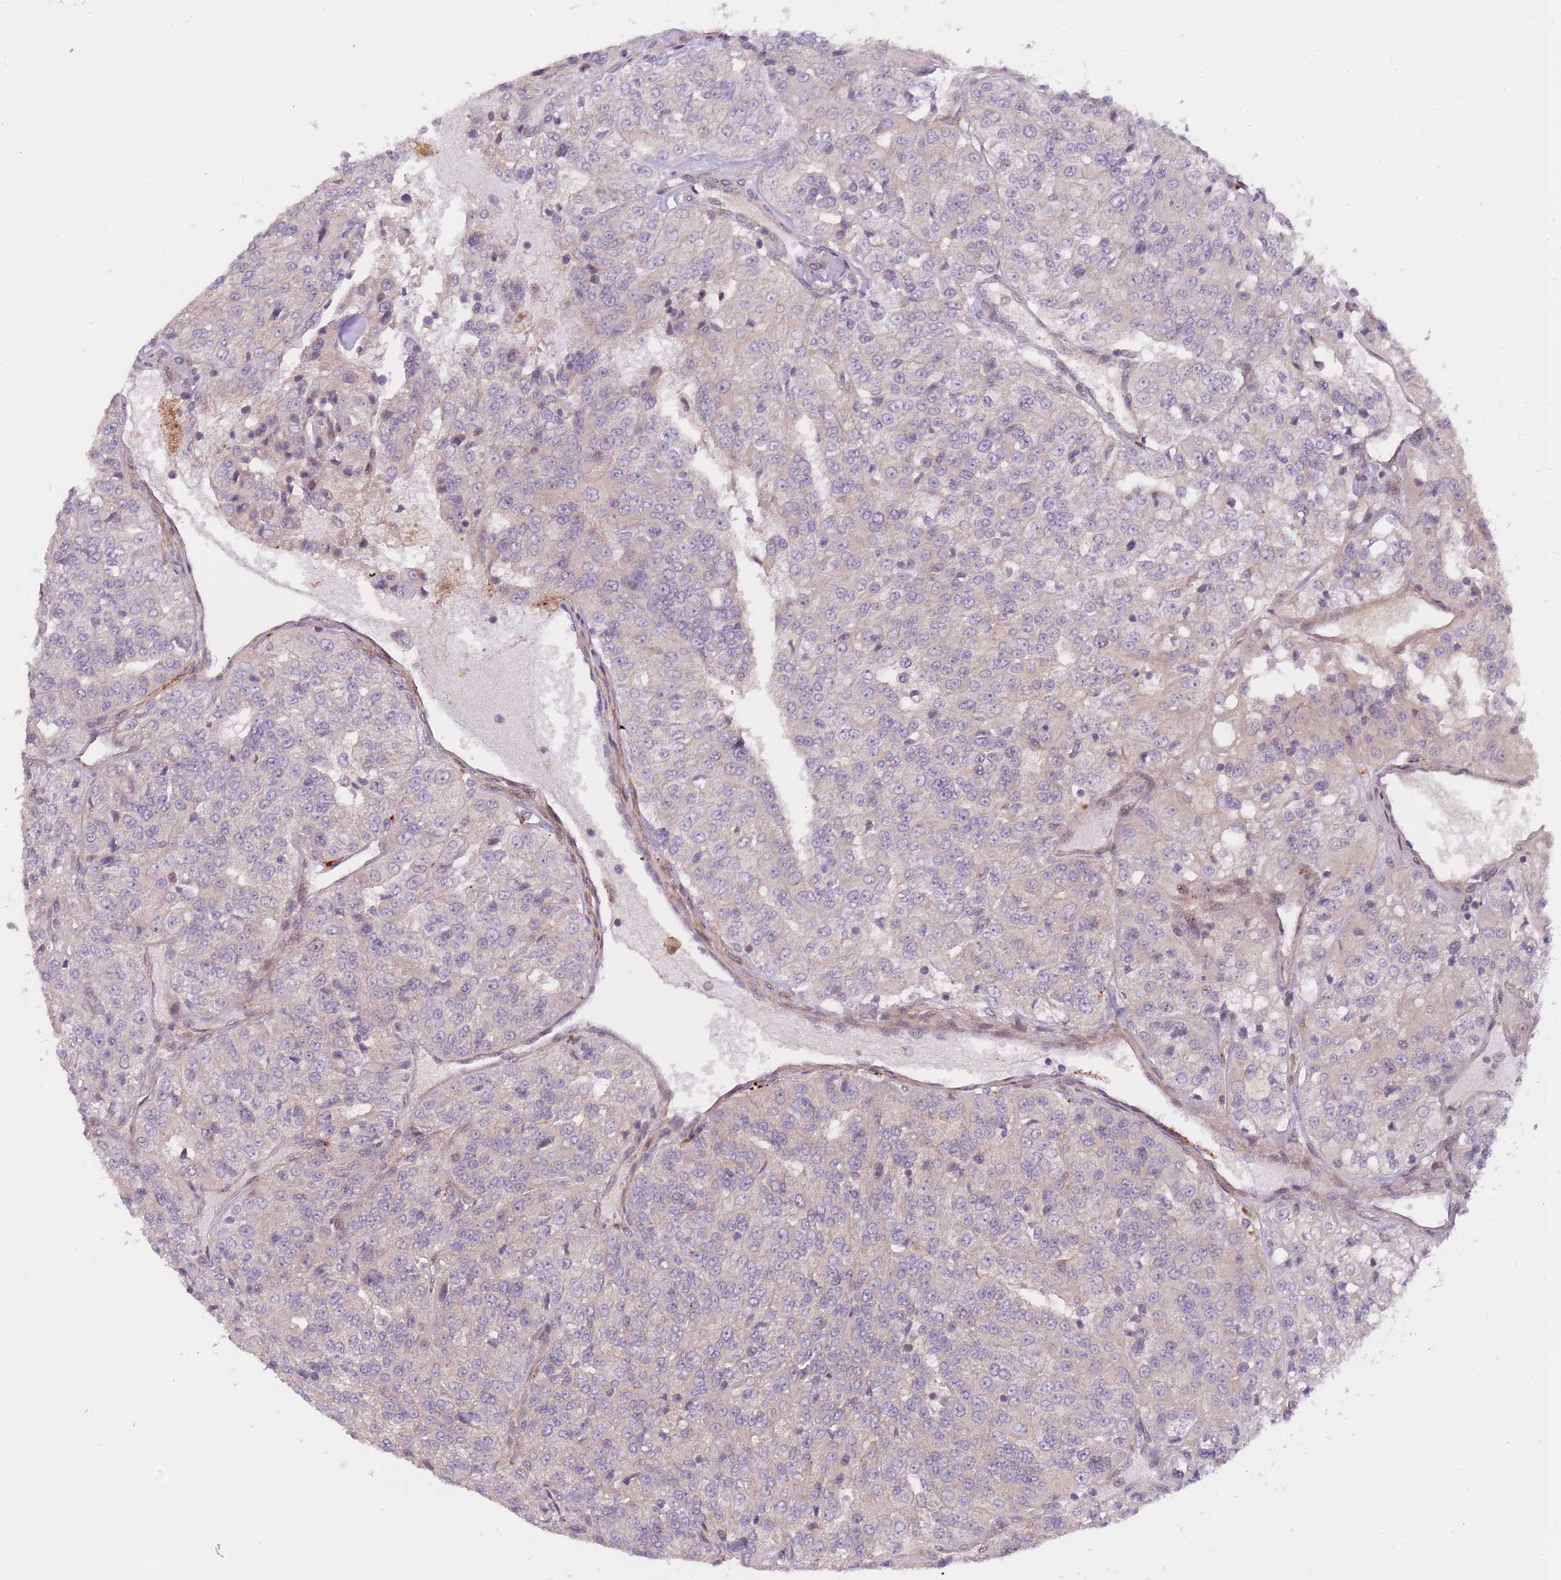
{"staining": {"intensity": "negative", "quantity": "none", "location": "none"}, "tissue": "renal cancer", "cell_type": "Tumor cells", "image_type": "cancer", "snomed": [{"axis": "morphology", "description": "Adenocarcinoma, NOS"}, {"axis": "topography", "description": "Kidney"}], "caption": "Human renal cancer stained for a protein using immunohistochemistry (IHC) displays no positivity in tumor cells.", "gene": "PRR16", "patient": {"sex": "female", "age": 63}}